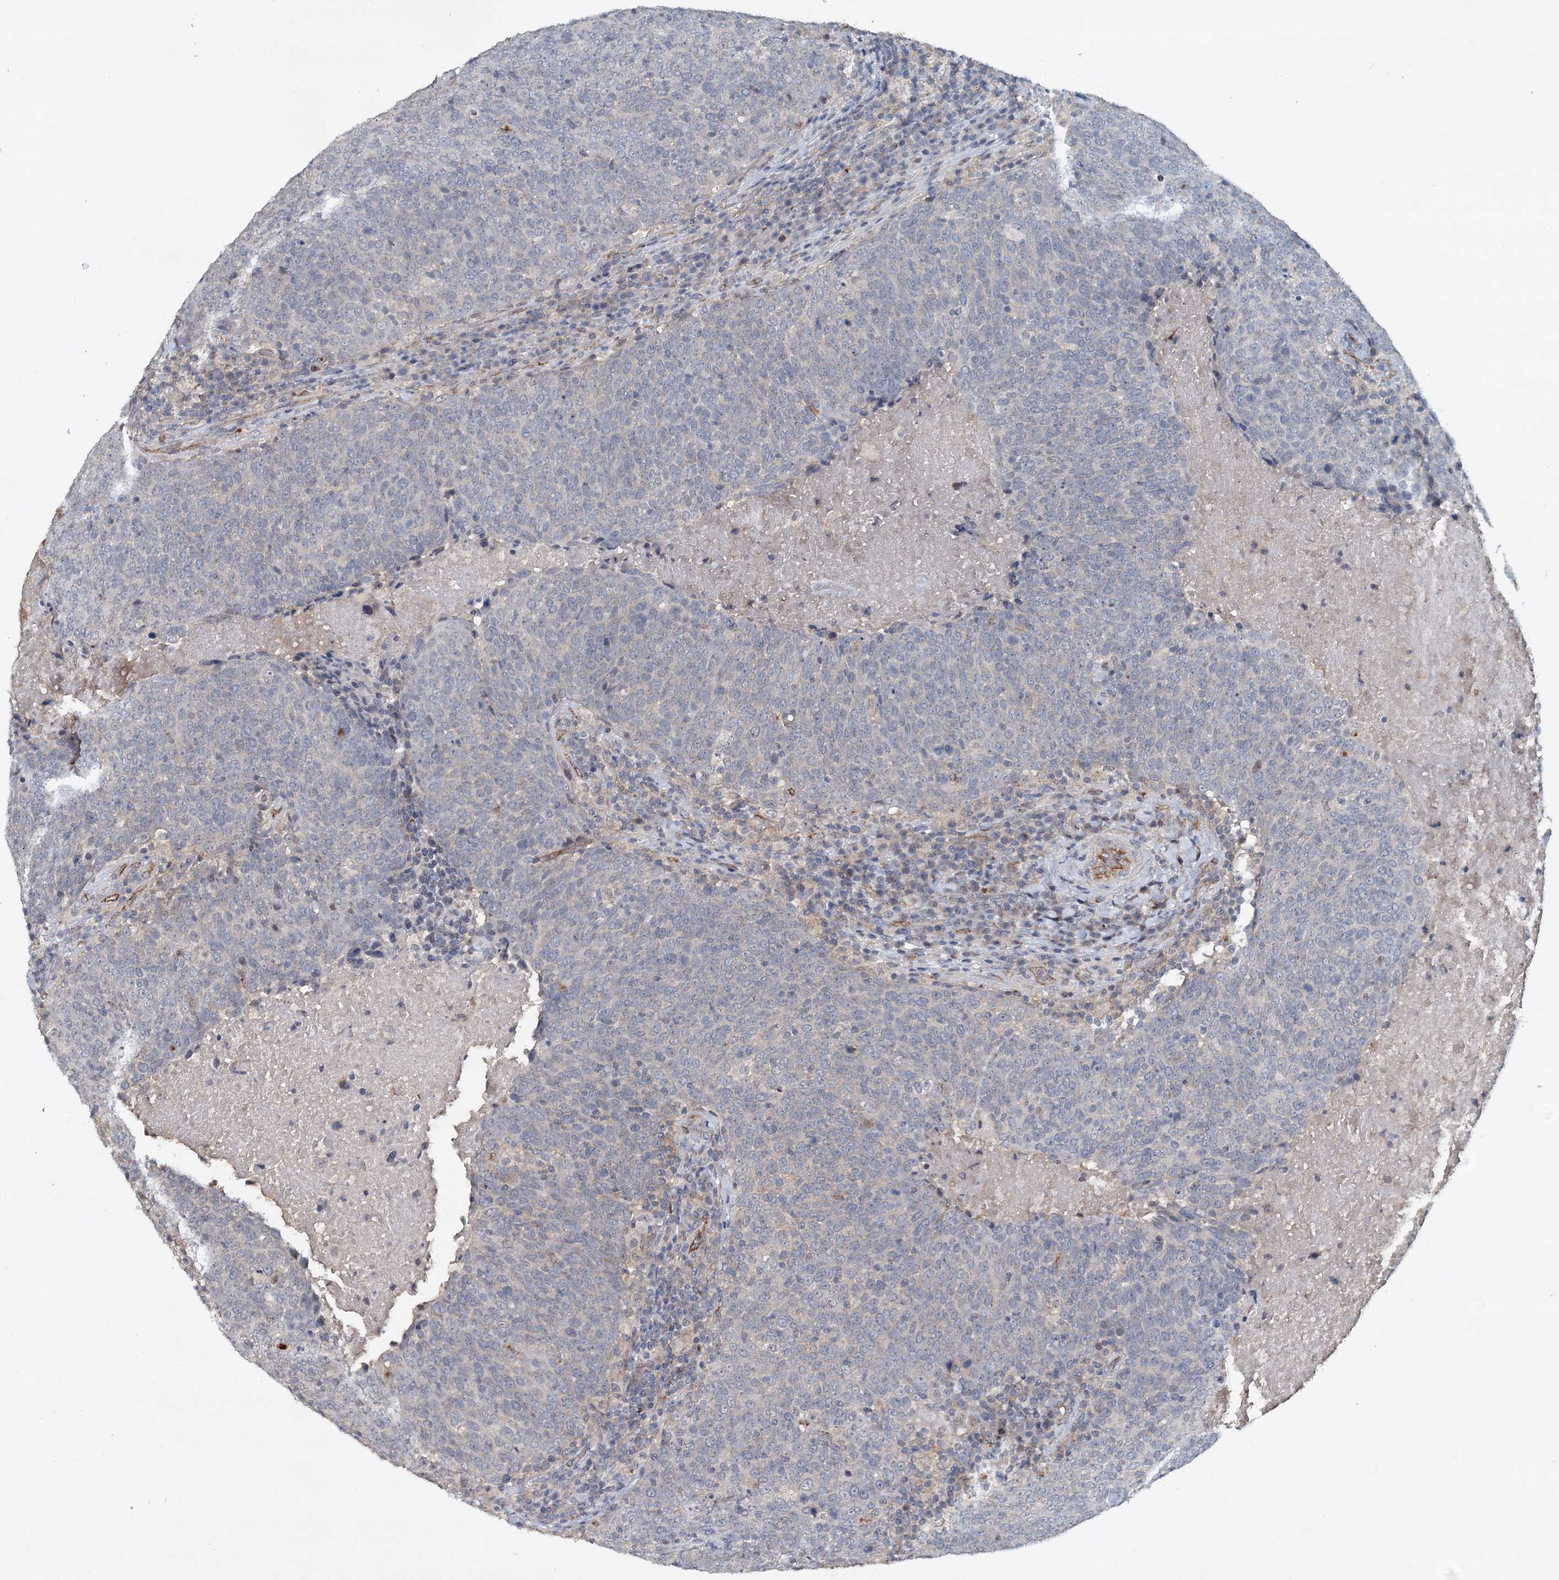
{"staining": {"intensity": "negative", "quantity": "none", "location": "none"}, "tissue": "head and neck cancer", "cell_type": "Tumor cells", "image_type": "cancer", "snomed": [{"axis": "morphology", "description": "Squamous cell carcinoma, NOS"}, {"axis": "morphology", "description": "Squamous cell carcinoma, metastatic, NOS"}, {"axis": "topography", "description": "Lymph node"}, {"axis": "topography", "description": "Head-Neck"}], "caption": "Immunohistochemistry (IHC) micrograph of human head and neck cancer (metastatic squamous cell carcinoma) stained for a protein (brown), which shows no expression in tumor cells.", "gene": "SYNPO", "patient": {"sex": "male", "age": 62}}